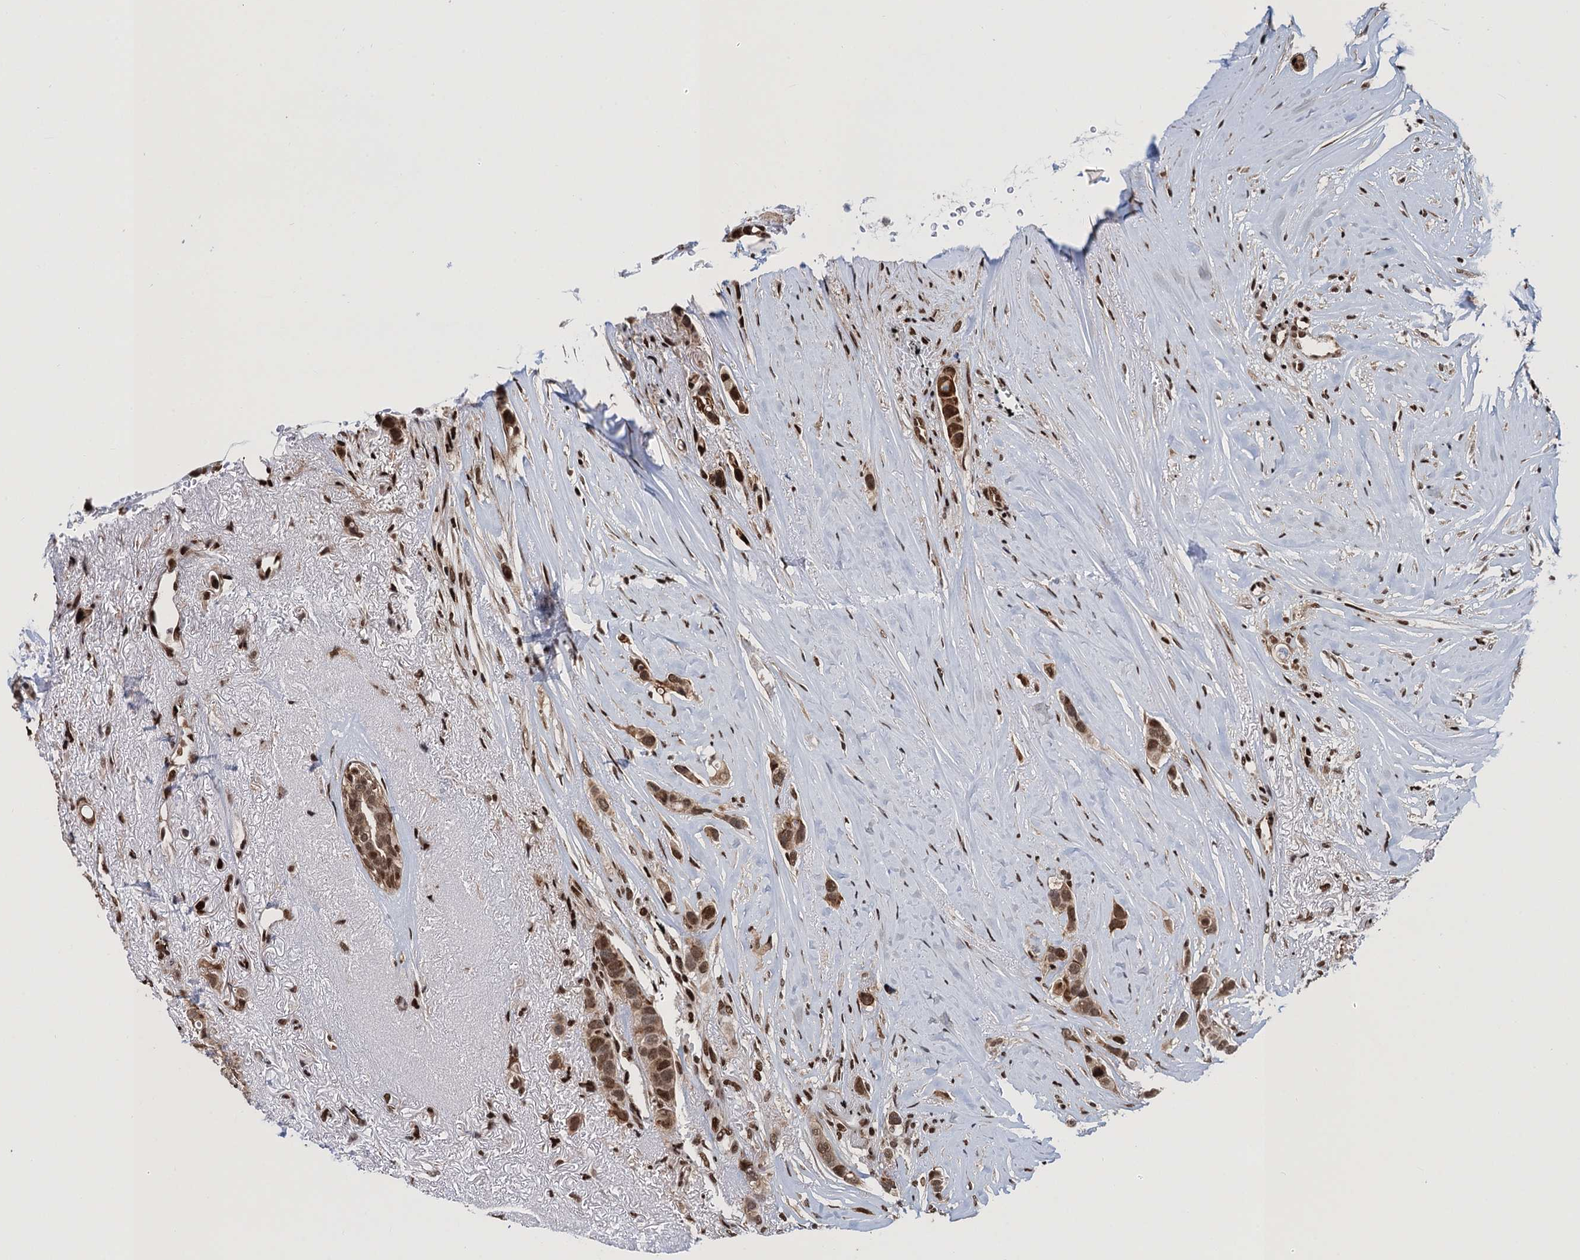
{"staining": {"intensity": "moderate", "quantity": ">75%", "location": "nuclear"}, "tissue": "breast cancer", "cell_type": "Tumor cells", "image_type": "cancer", "snomed": [{"axis": "morphology", "description": "Lobular carcinoma"}, {"axis": "topography", "description": "Breast"}], "caption": "Human breast lobular carcinoma stained for a protein (brown) exhibits moderate nuclear positive staining in about >75% of tumor cells.", "gene": "PPP4R1", "patient": {"sex": "female", "age": 51}}